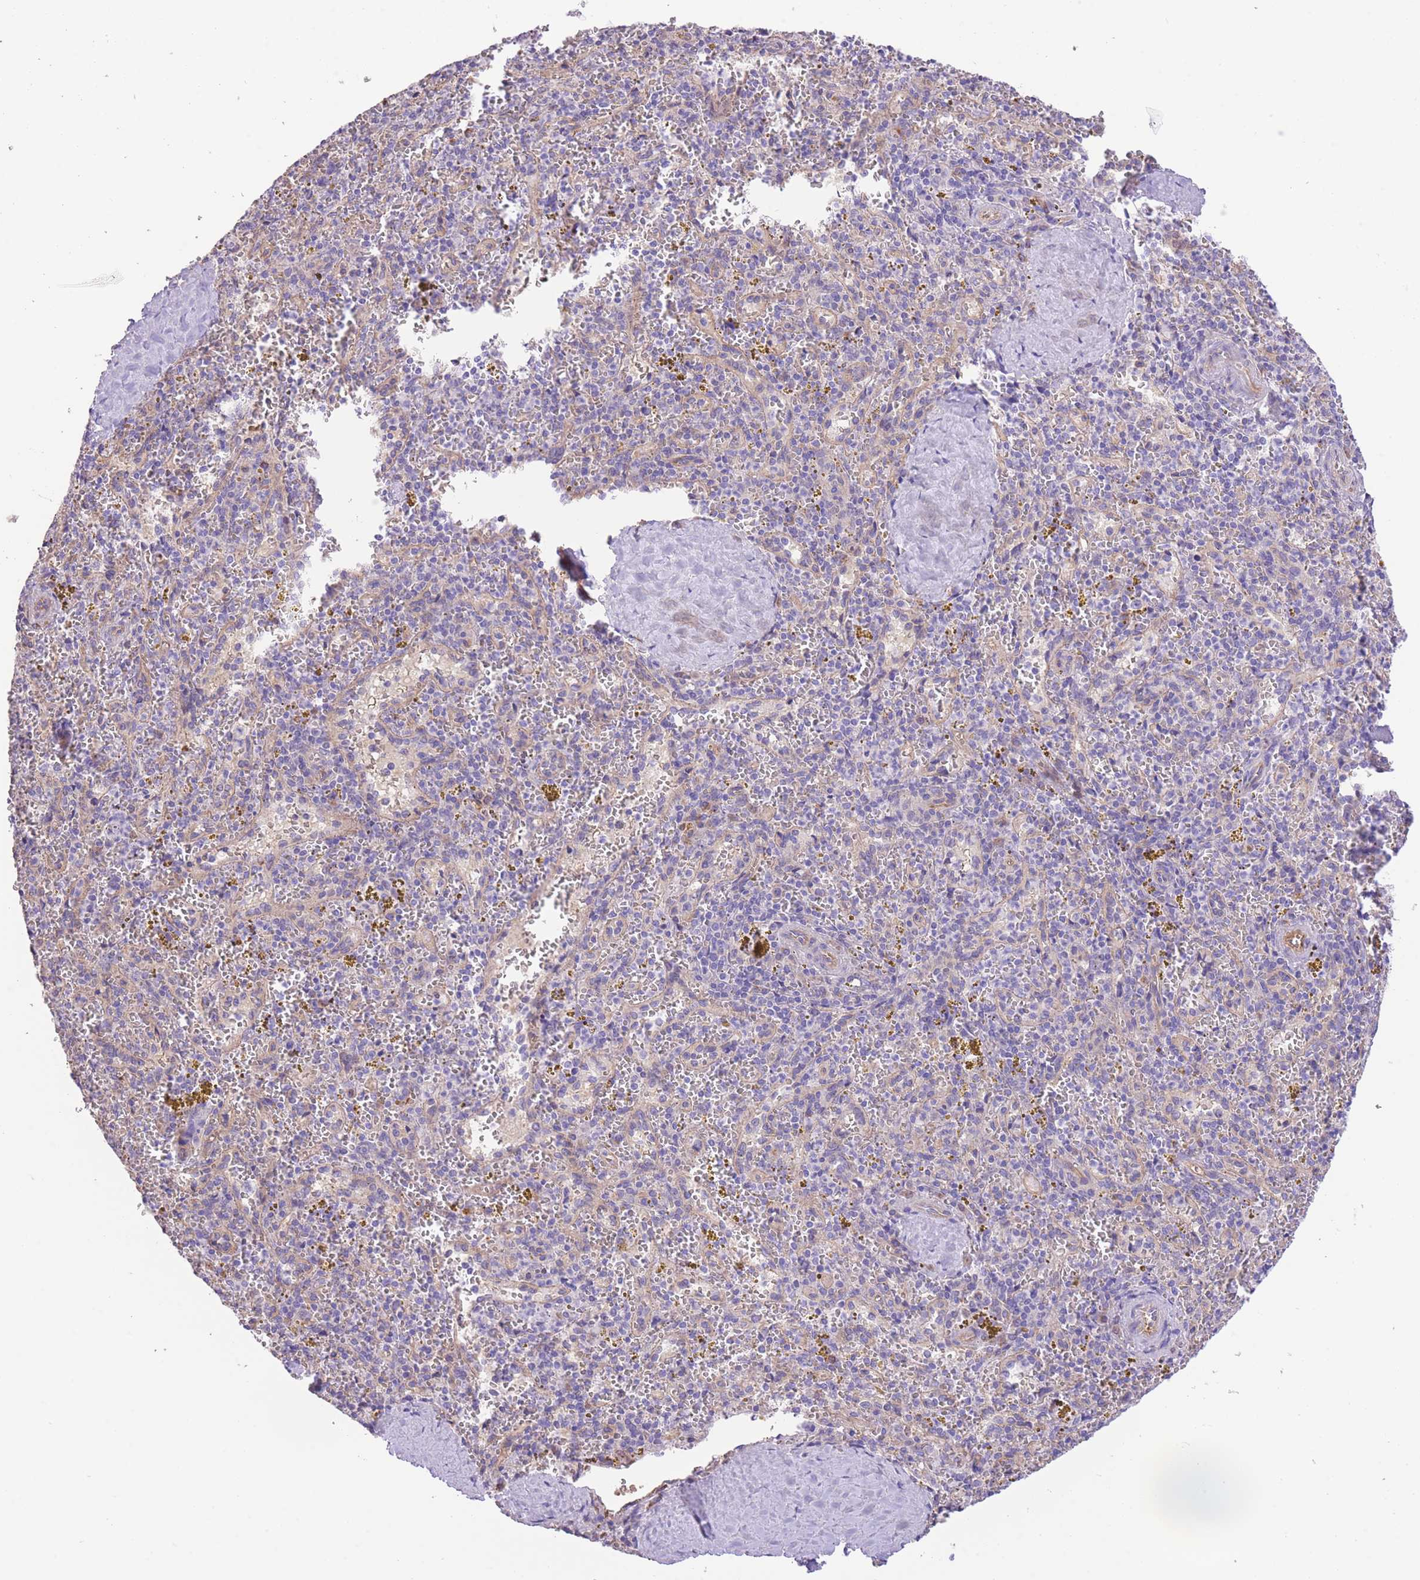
{"staining": {"intensity": "negative", "quantity": "none", "location": "none"}, "tissue": "spleen", "cell_type": "Cells in red pulp", "image_type": "normal", "snomed": [{"axis": "morphology", "description": "Normal tissue, NOS"}, {"axis": "topography", "description": "Spleen"}], "caption": "The image displays no staining of cells in red pulp in unremarkable spleen. (Stains: DAB (3,3'-diaminobenzidine) immunohistochemistry with hematoxylin counter stain, Microscopy: brightfield microscopy at high magnification).", "gene": "RHOU", "patient": {"sex": "male", "age": 57}}